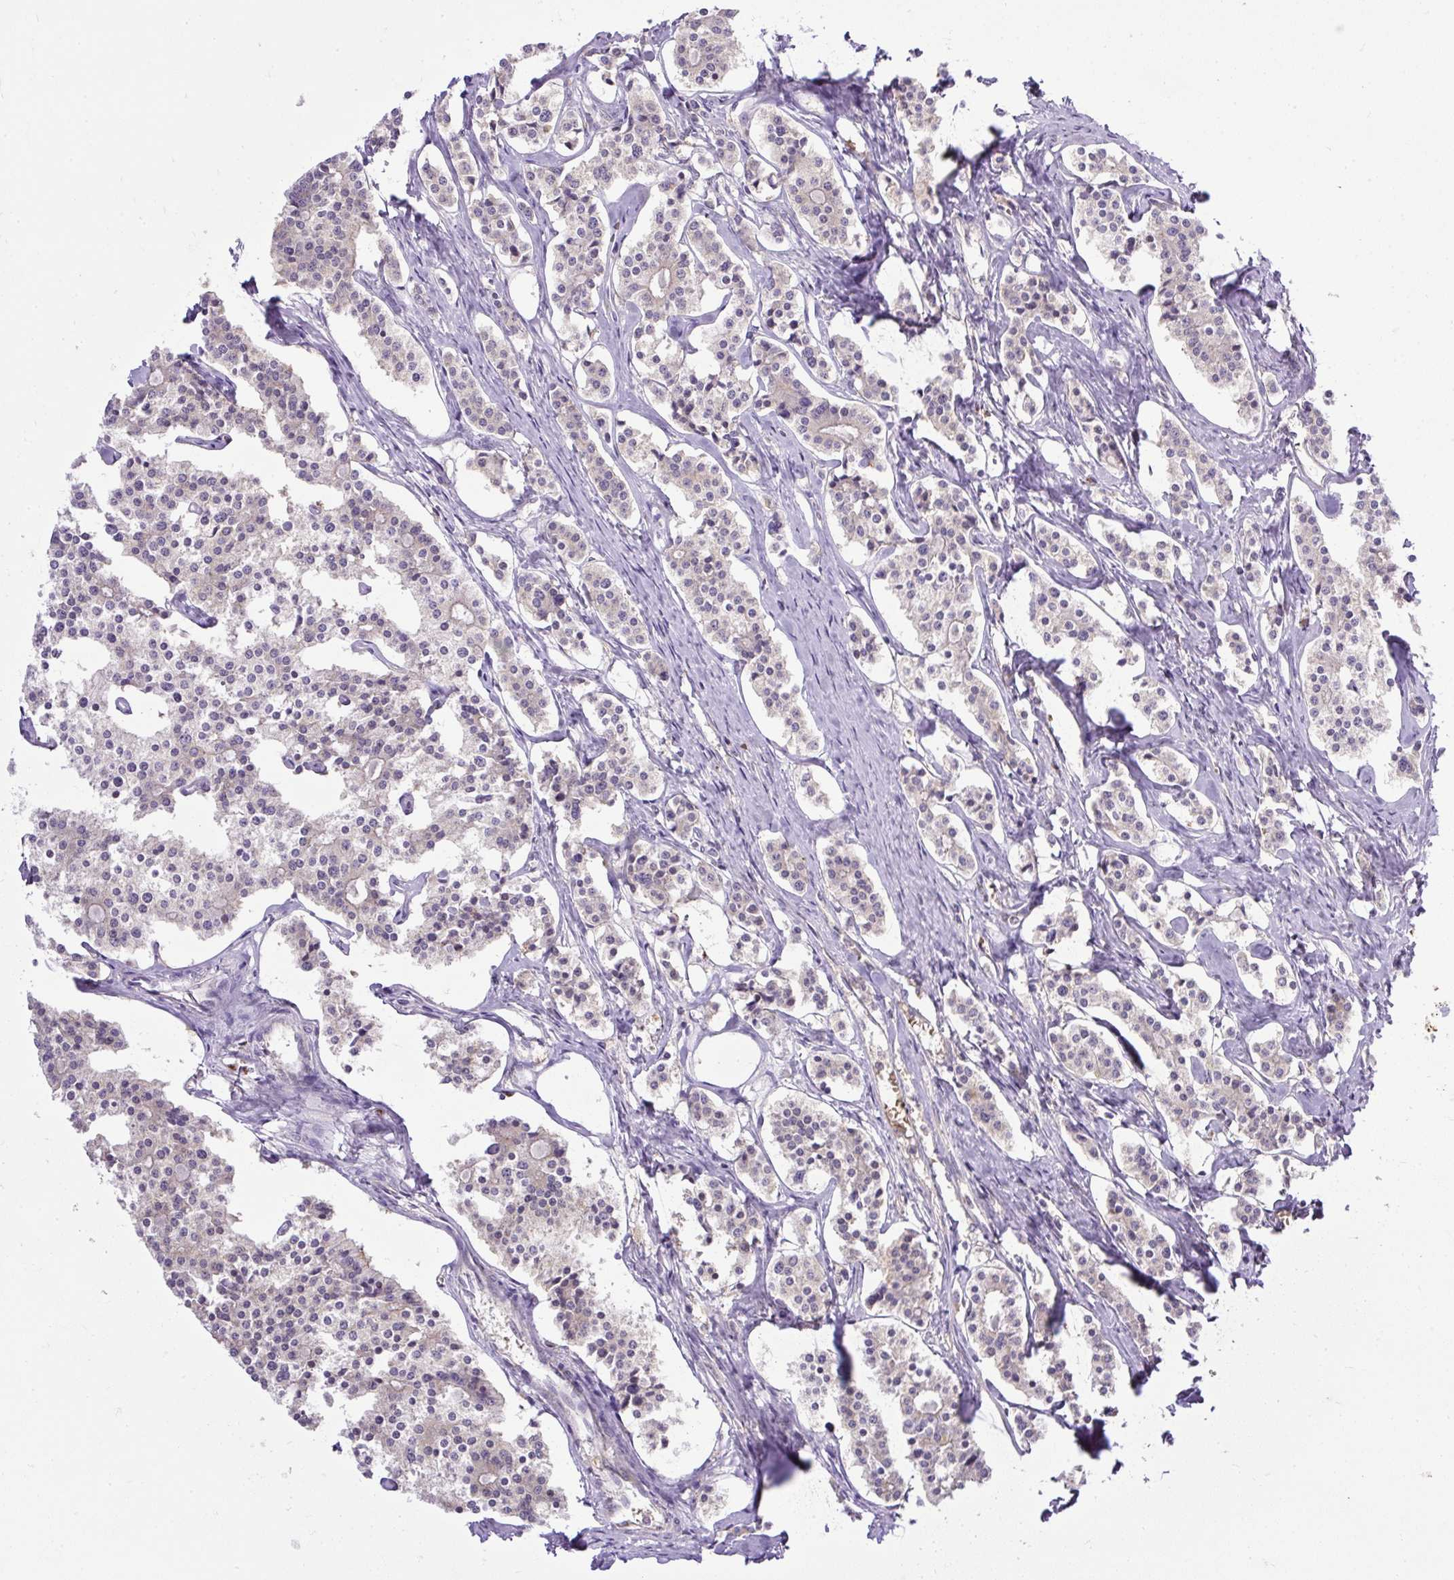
{"staining": {"intensity": "weak", "quantity": "<25%", "location": "cytoplasmic/membranous"}, "tissue": "carcinoid", "cell_type": "Tumor cells", "image_type": "cancer", "snomed": [{"axis": "morphology", "description": "Carcinoid, malignant, NOS"}, {"axis": "topography", "description": "Small intestine"}], "caption": "Immunohistochemical staining of carcinoid reveals no significant expression in tumor cells.", "gene": "SMC4", "patient": {"sex": "male", "age": 63}}